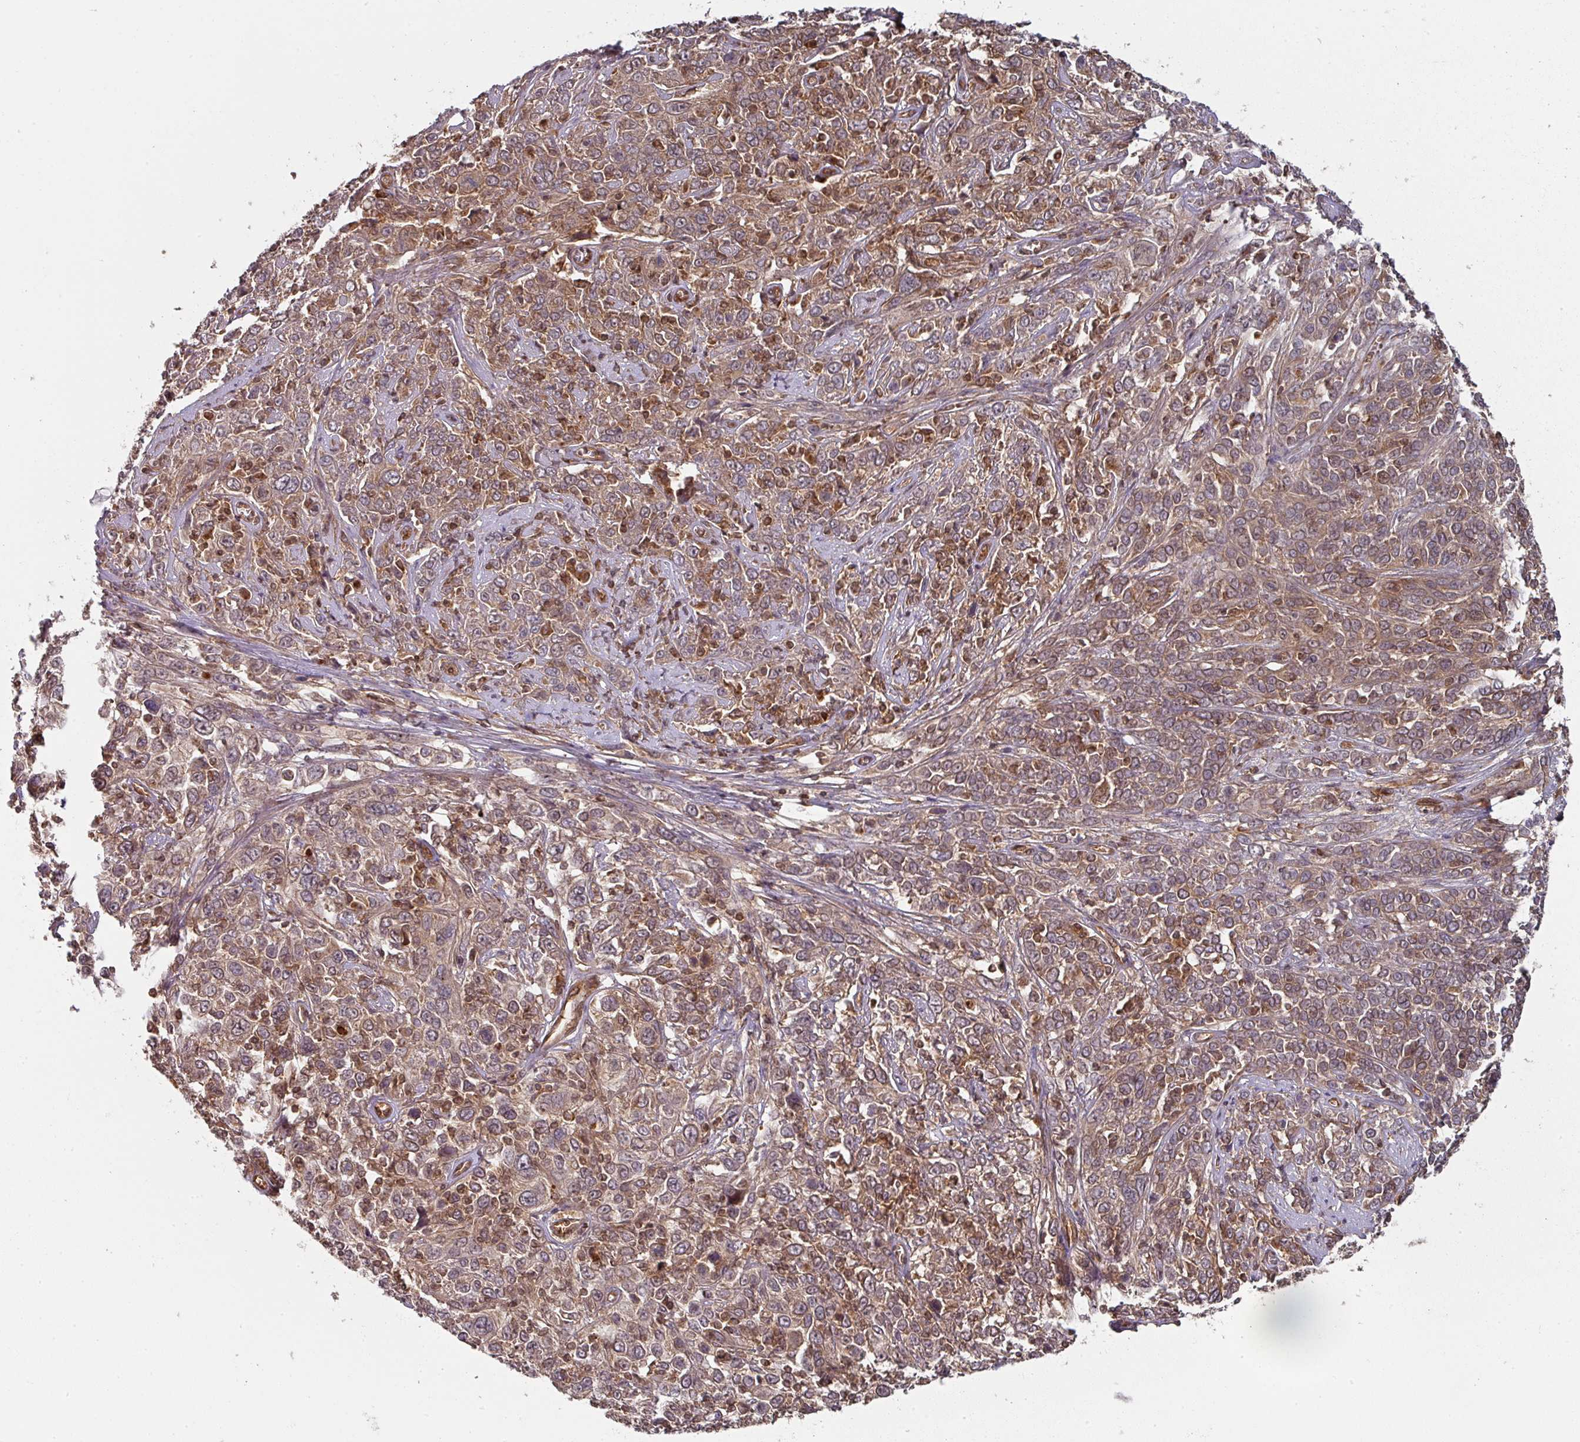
{"staining": {"intensity": "moderate", "quantity": "25%-75%", "location": "cytoplasmic/membranous"}, "tissue": "cervical cancer", "cell_type": "Tumor cells", "image_type": "cancer", "snomed": [{"axis": "morphology", "description": "Squamous cell carcinoma, NOS"}, {"axis": "topography", "description": "Cervix"}], "caption": "Immunohistochemical staining of human cervical cancer (squamous cell carcinoma) demonstrates medium levels of moderate cytoplasmic/membranous protein staining in approximately 25%-75% of tumor cells.", "gene": "EIF4EBP2", "patient": {"sex": "female", "age": 46}}